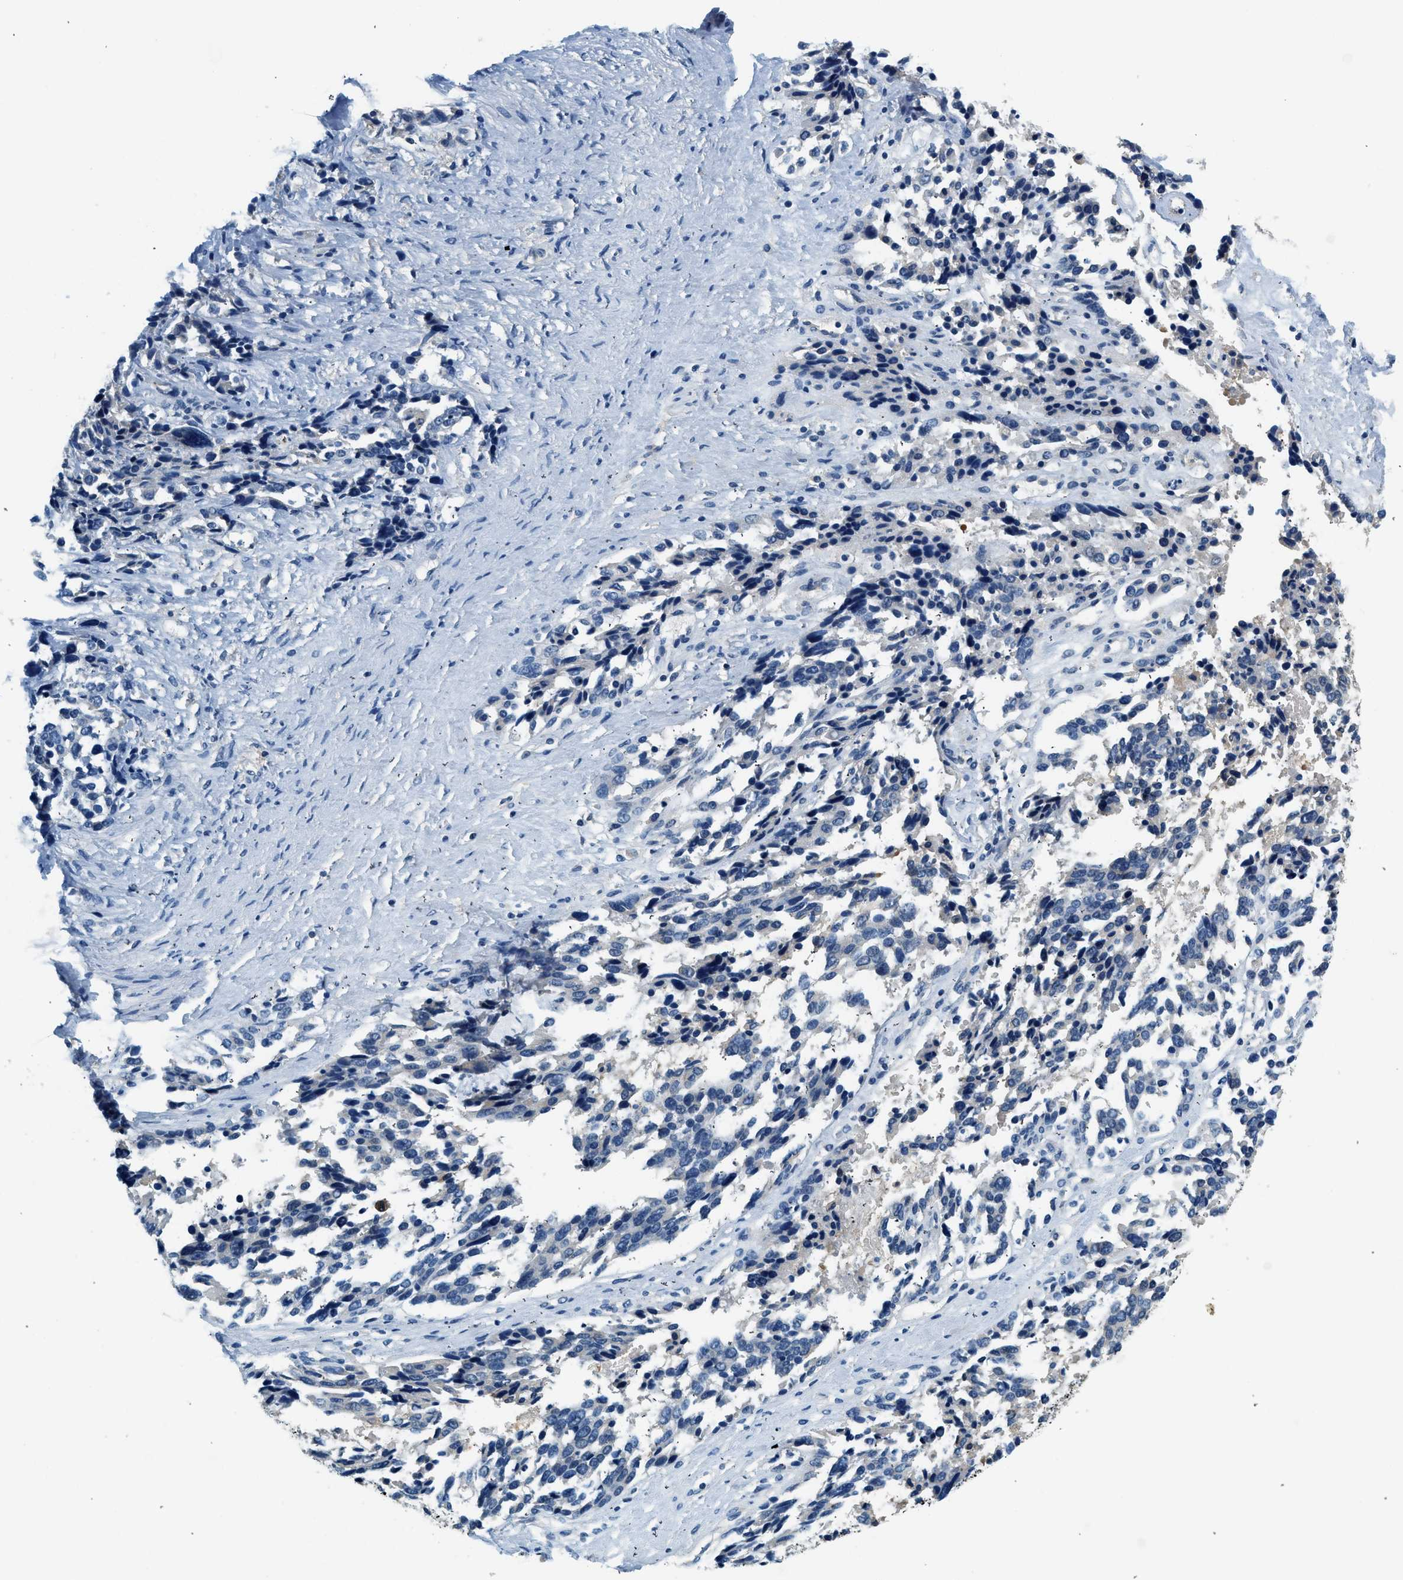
{"staining": {"intensity": "negative", "quantity": "none", "location": "none"}, "tissue": "ovarian cancer", "cell_type": "Tumor cells", "image_type": "cancer", "snomed": [{"axis": "morphology", "description": "Cystadenocarcinoma, serous, NOS"}, {"axis": "topography", "description": "Ovary"}], "caption": "Immunohistochemistry of ovarian serous cystadenocarcinoma demonstrates no expression in tumor cells.", "gene": "SLC35E1", "patient": {"sex": "female", "age": 44}}